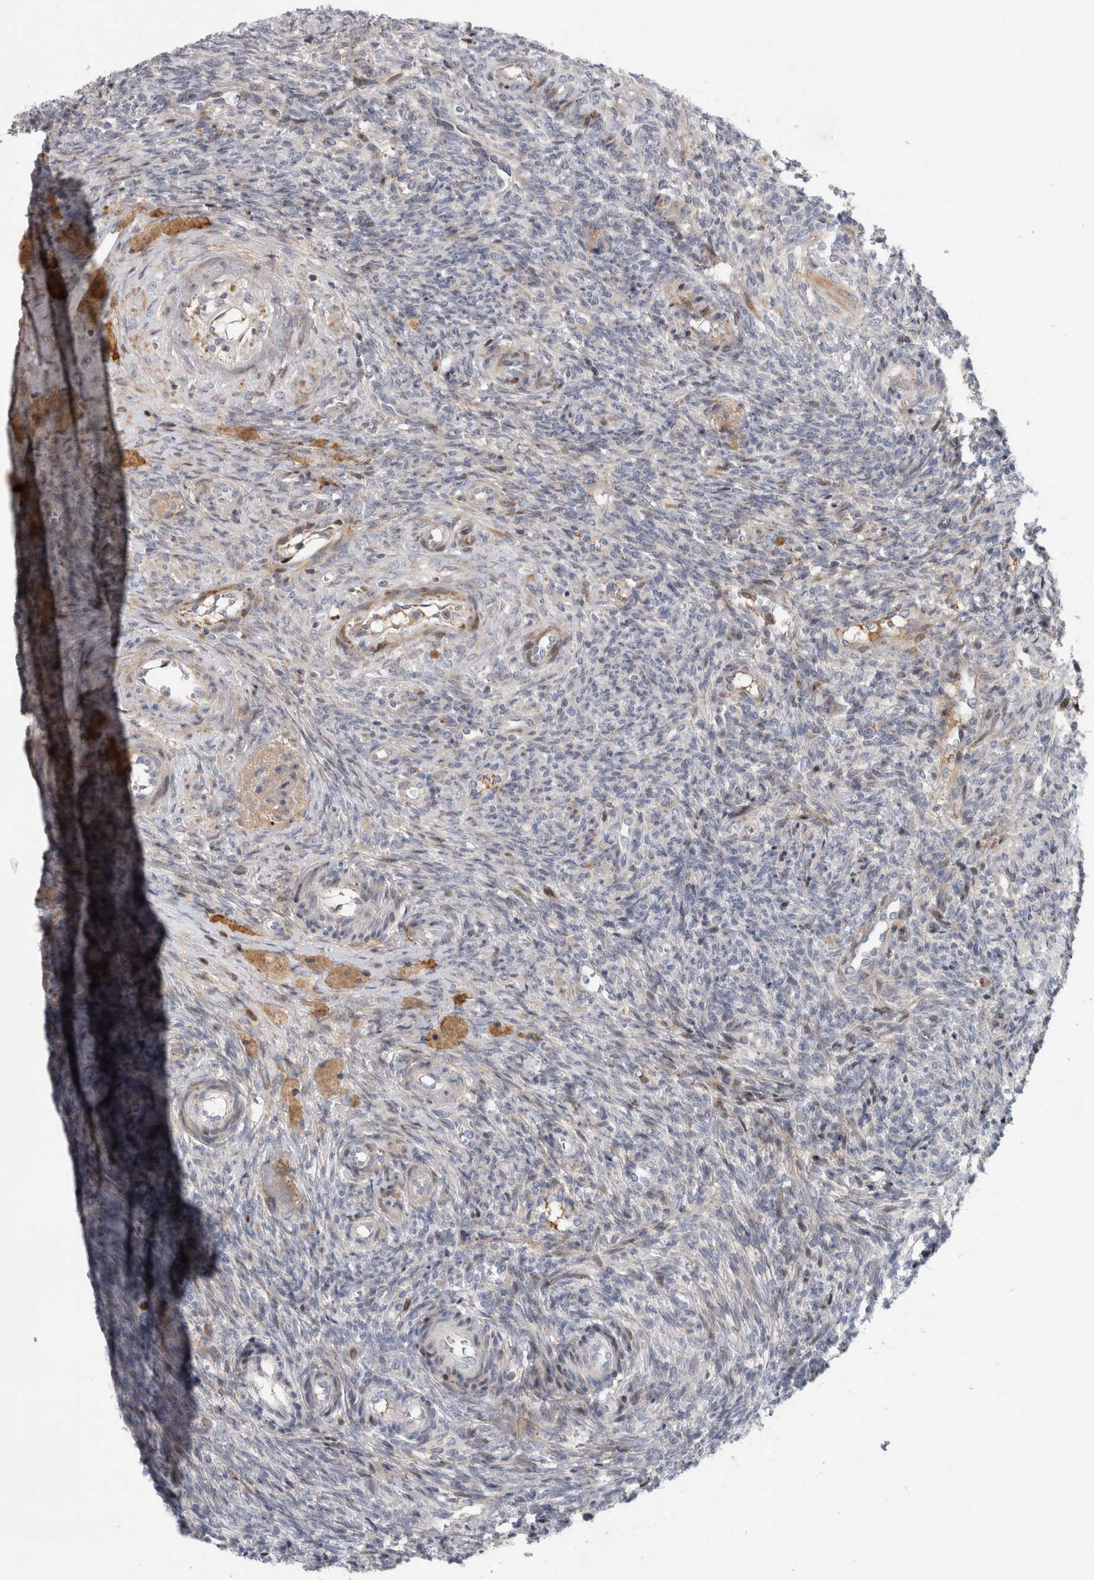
{"staining": {"intensity": "strong", "quantity": ">75%", "location": "cytoplasmic/membranous"}, "tissue": "ovary", "cell_type": "Follicle cells", "image_type": "normal", "snomed": [{"axis": "morphology", "description": "Normal tissue, NOS"}, {"axis": "topography", "description": "Ovary"}], "caption": "Protein analysis of benign ovary displays strong cytoplasmic/membranous expression in about >75% of follicle cells. (Stains: DAB (3,3'-diaminobenzidine) in brown, nuclei in blue, Microscopy: brightfield microscopy at high magnification).", "gene": "RBM48", "patient": {"sex": "female", "age": 41}}